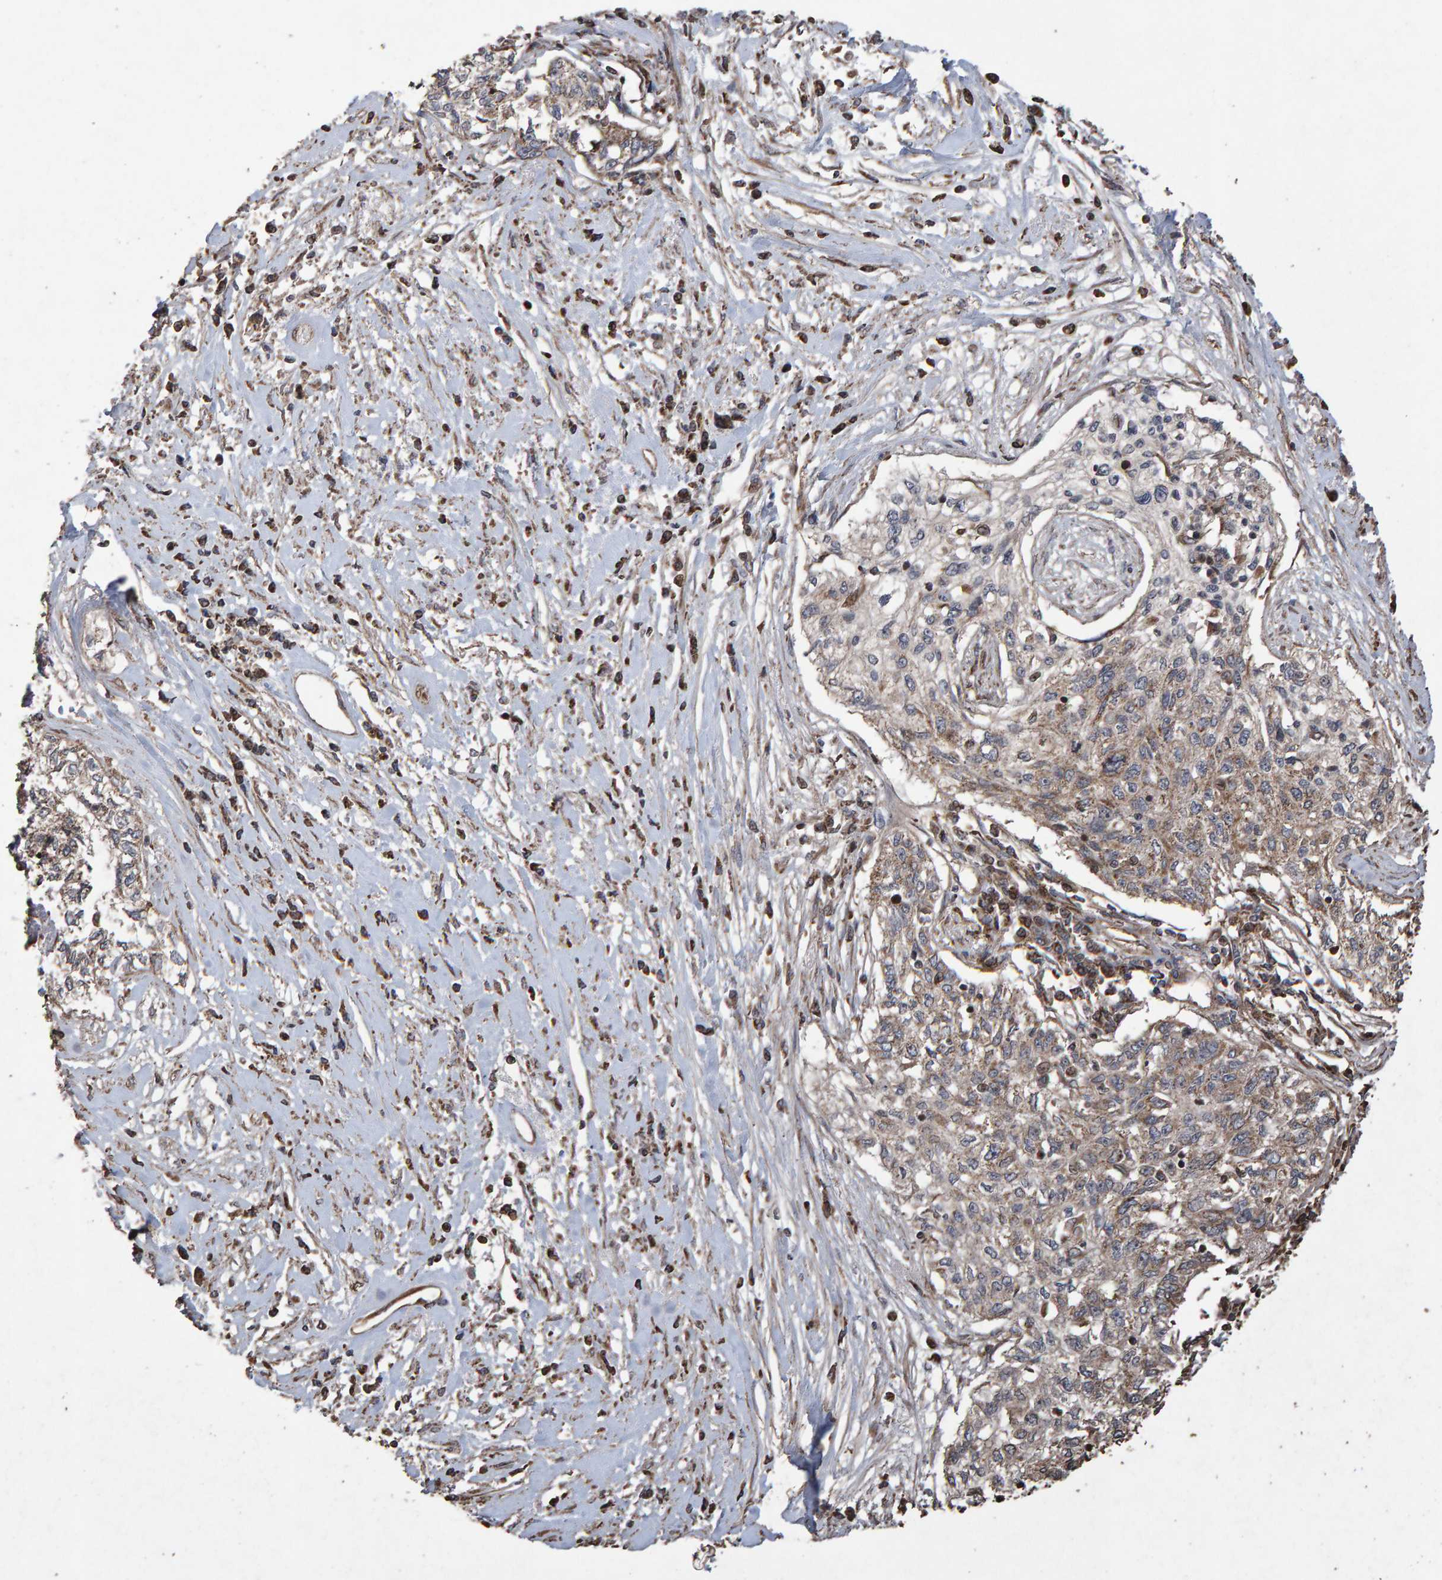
{"staining": {"intensity": "weak", "quantity": ">75%", "location": "cytoplasmic/membranous"}, "tissue": "cervical cancer", "cell_type": "Tumor cells", "image_type": "cancer", "snomed": [{"axis": "morphology", "description": "Squamous cell carcinoma, NOS"}, {"axis": "topography", "description": "Cervix"}], "caption": "A brown stain labels weak cytoplasmic/membranous expression of a protein in human cervical cancer (squamous cell carcinoma) tumor cells.", "gene": "OSBP2", "patient": {"sex": "female", "age": 57}}